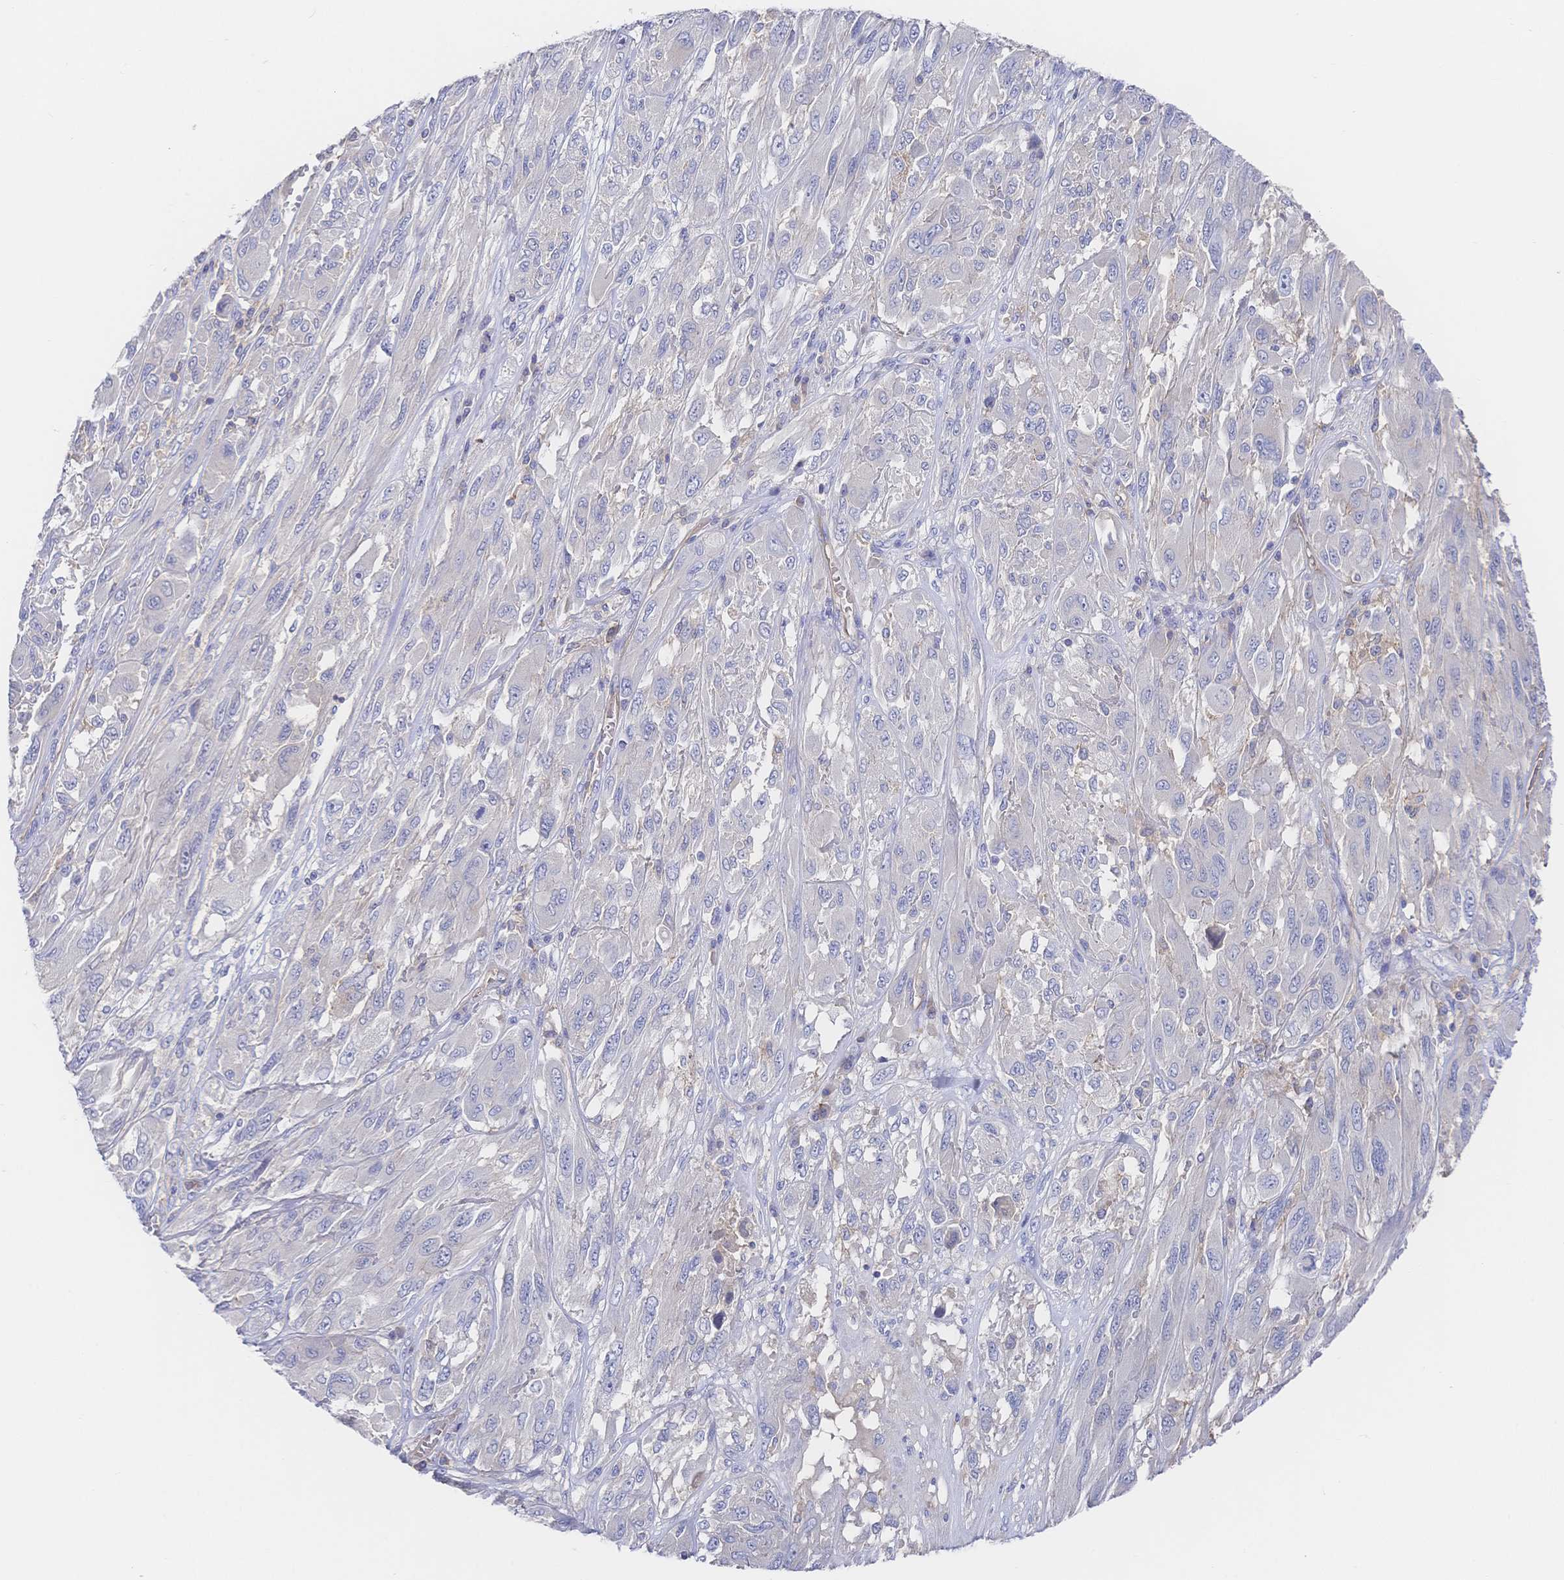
{"staining": {"intensity": "negative", "quantity": "none", "location": "none"}, "tissue": "melanoma", "cell_type": "Tumor cells", "image_type": "cancer", "snomed": [{"axis": "morphology", "description": "Malignant melanoma, NOS"}, {"axis": "topography", "description": "Skin"}], "caption": "Immunohistochemistry (IHC) of human malignant melanoma demonstrates no staining in tumor cells. (IHC, brightfield microscopy, high magnification).", "gene": "F11R", "patient": {"sex": "female", "age": 91}}